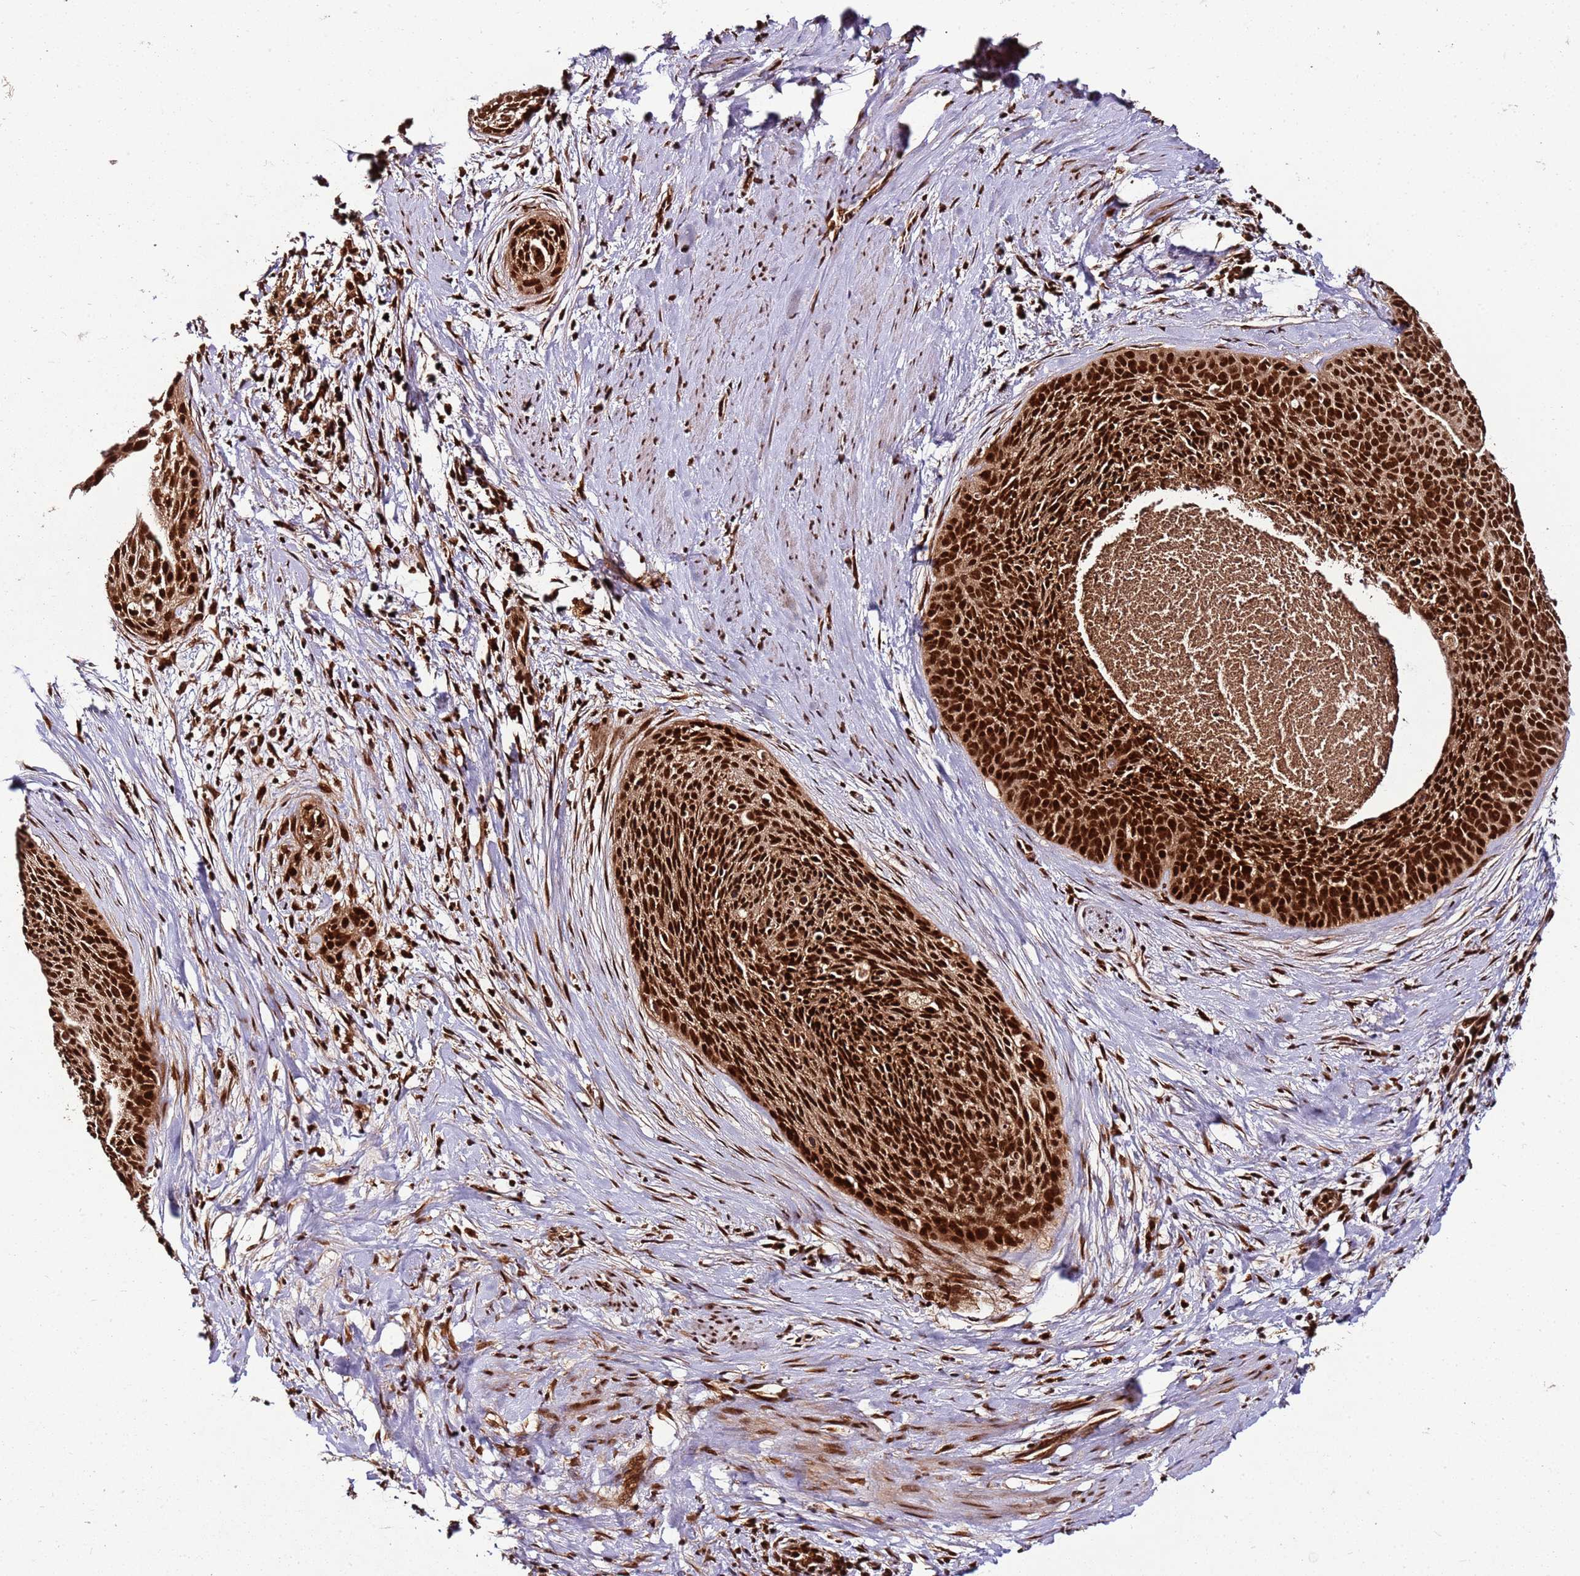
{"staining": {"intensity": "strong", "quantity": ">75%", "location": "nuclear"}, "tissue": "cervical cancer", "cell_type": "Tumor cells", "image_type": "cancer", "snomed": [{"axis": "morphology", "description": "Squamous cell carcinoma, NOS"}, {"axis": "topography", "description": "Cervix"}], "caption": "Immunohistochemical staining of human squamous cell carcinoma (cervical) exhibits high levels of strong nuclear positivity in approximately >75% of tumor cells.", "gene": "XRN2", "patient": {"sex": "female", "age": 55}}